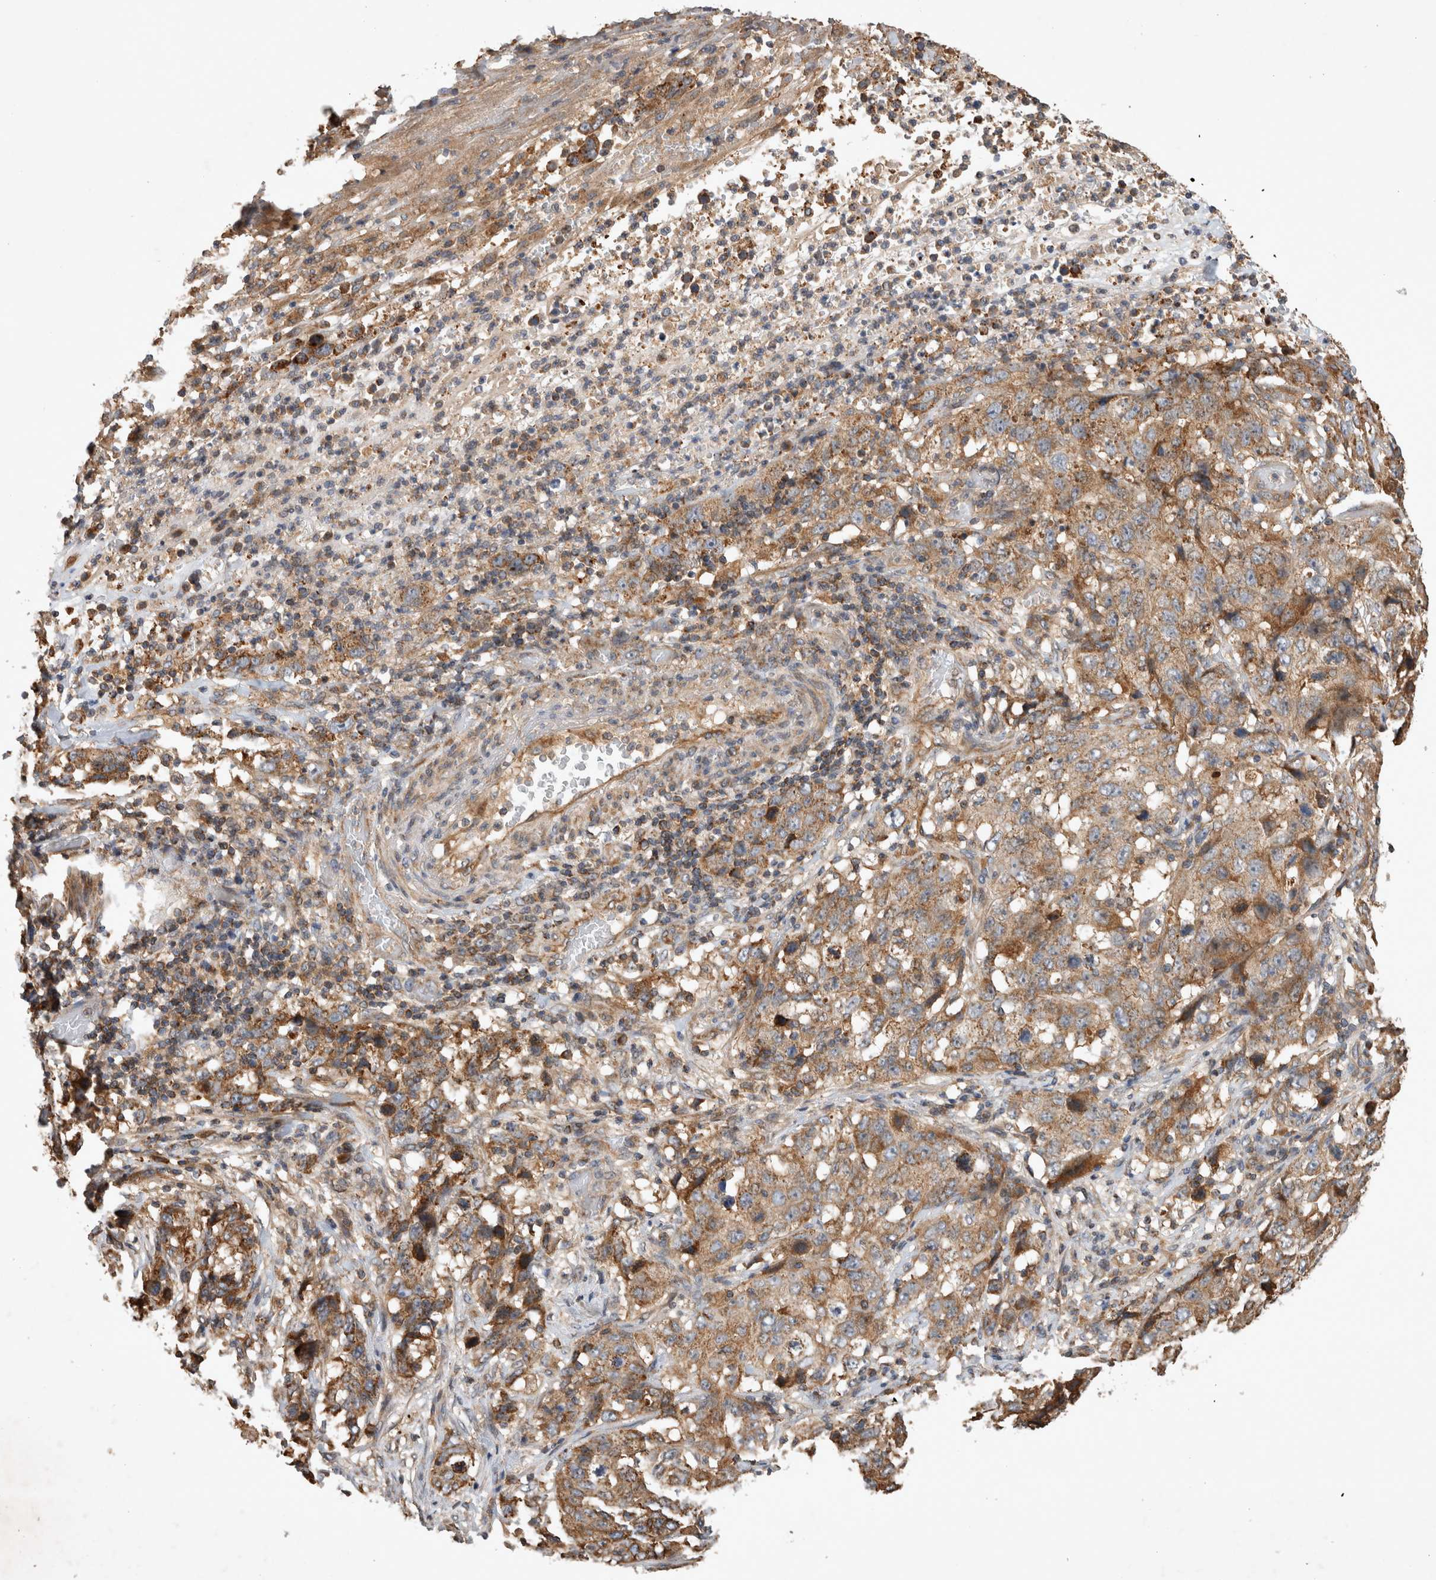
{"staining": {"intensity": "moderate", "quantity": ">75%", "location": "cytoplasmic/membranous"}, "tissue": "stomach cancer", "cell_type": "Tumor cells", "image_type": "cancer", "snomed": [{"axis": "morphology", "description": "Adenocarcinoma, NOS"}, {"axis": "topography", "description": "Stomach"}], "caption": "Tumor cells exhibit medium levels of moderate cytoplasmic/membranous expression in approximately >75% of cells in adenocarcinoma (stomach).", "gene": "SERAC1", "patient": {"sex": "male", "age": 48}}